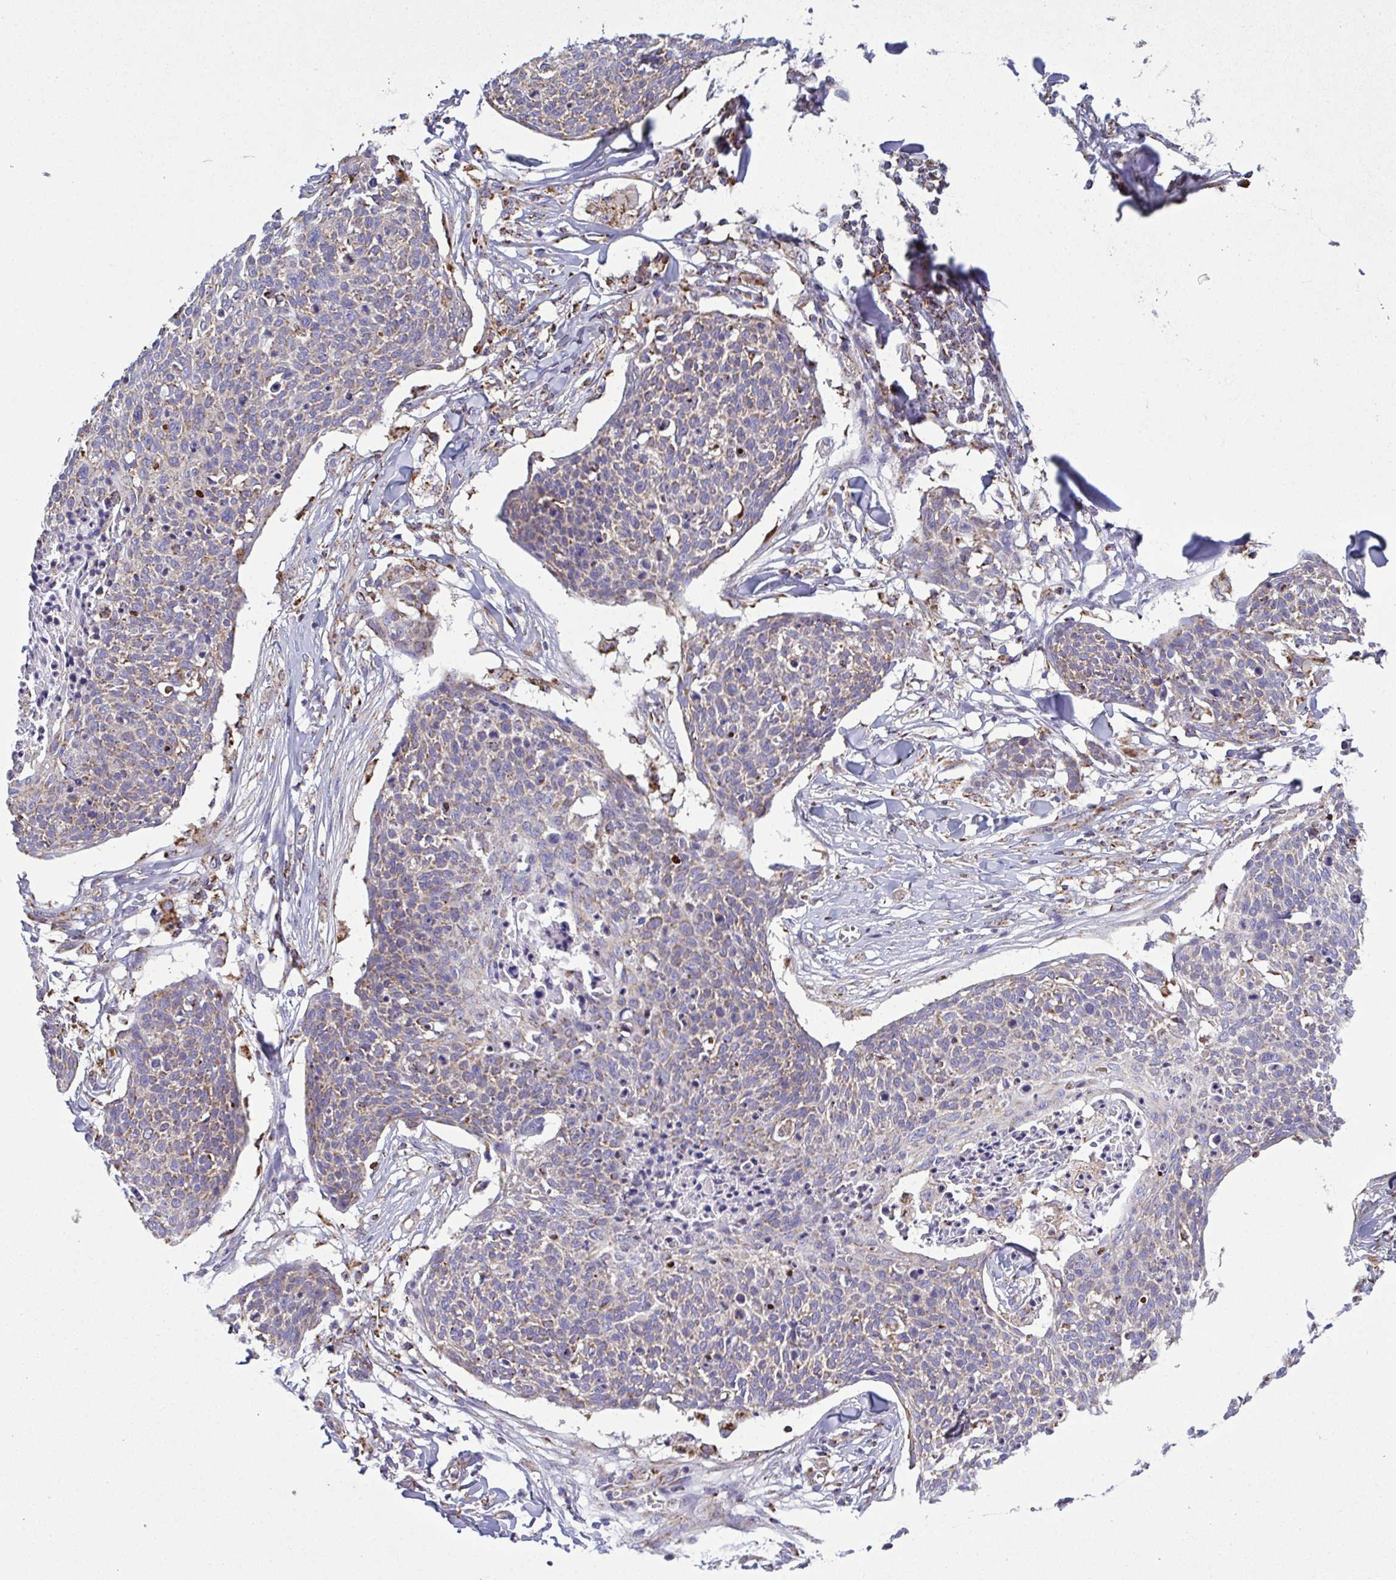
{"staining": {"intensity": "weak", "quantity": ">75%", "location": "cytoplasmic/membranous"}, "tissue": "skin cancer", "cell_type": "Tumor cells", "image_type": "cancer", "snomed": [{"axis": "morphology", "description": "Squamous cell carcinoma, NOS"}, {"axis": "topography", "description": "Skin"}, {"axis": "topography", "description": "Vulva"}], "caption": "Immunohistochemistry photomicrograph of neoplastic tissue: human skin cancer stained using immunohistochemistry (IHC) exhibits low levels of weak protein expression localized specifically in the cytoplasmic/membranous of tumor cells, appearing as a cytoplasmic/membranous brown color.", "gene": "CSDE1", "patient": {"sex": "female", "age": 75}}